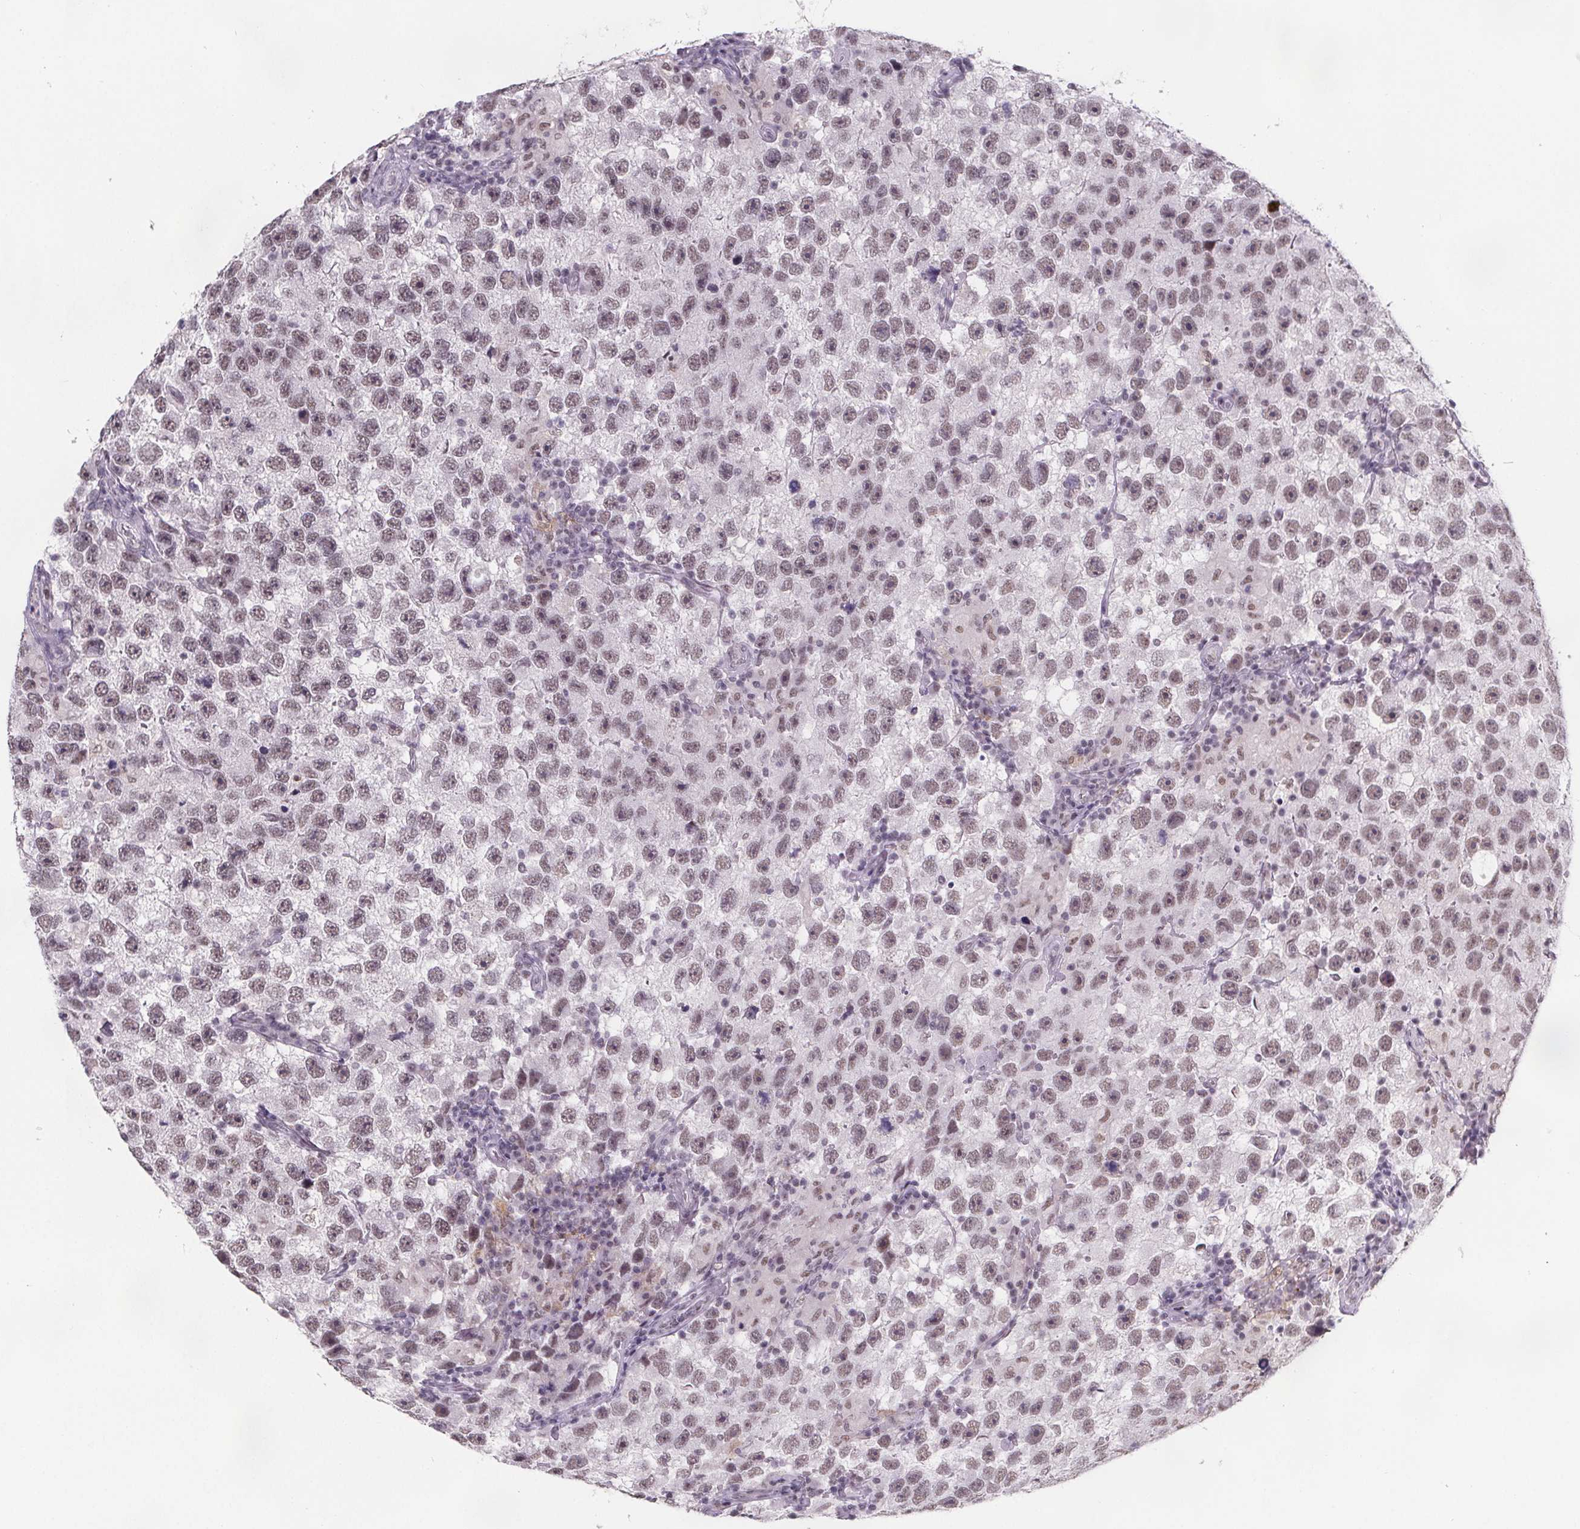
{"staining": {"intensity": "moderate", "quantity": ">75%", "location": "nuclear"}, "tissue": "testis cancer", "cell_type": "Tumor cells", "image_type": "cancer", "snomed": [{"axis": "morphology", "description": "Seminoma, NOS"}, {"axis": "topography", "description": "Testis"}], "caption": "Human testis cancer (seminoma) stained with a brown dye exhibits moderate nuclear positive staining in about >75% of tumor cells.", "gene": "ZNF572", "patient": {"sex": "male", "age": 26}}